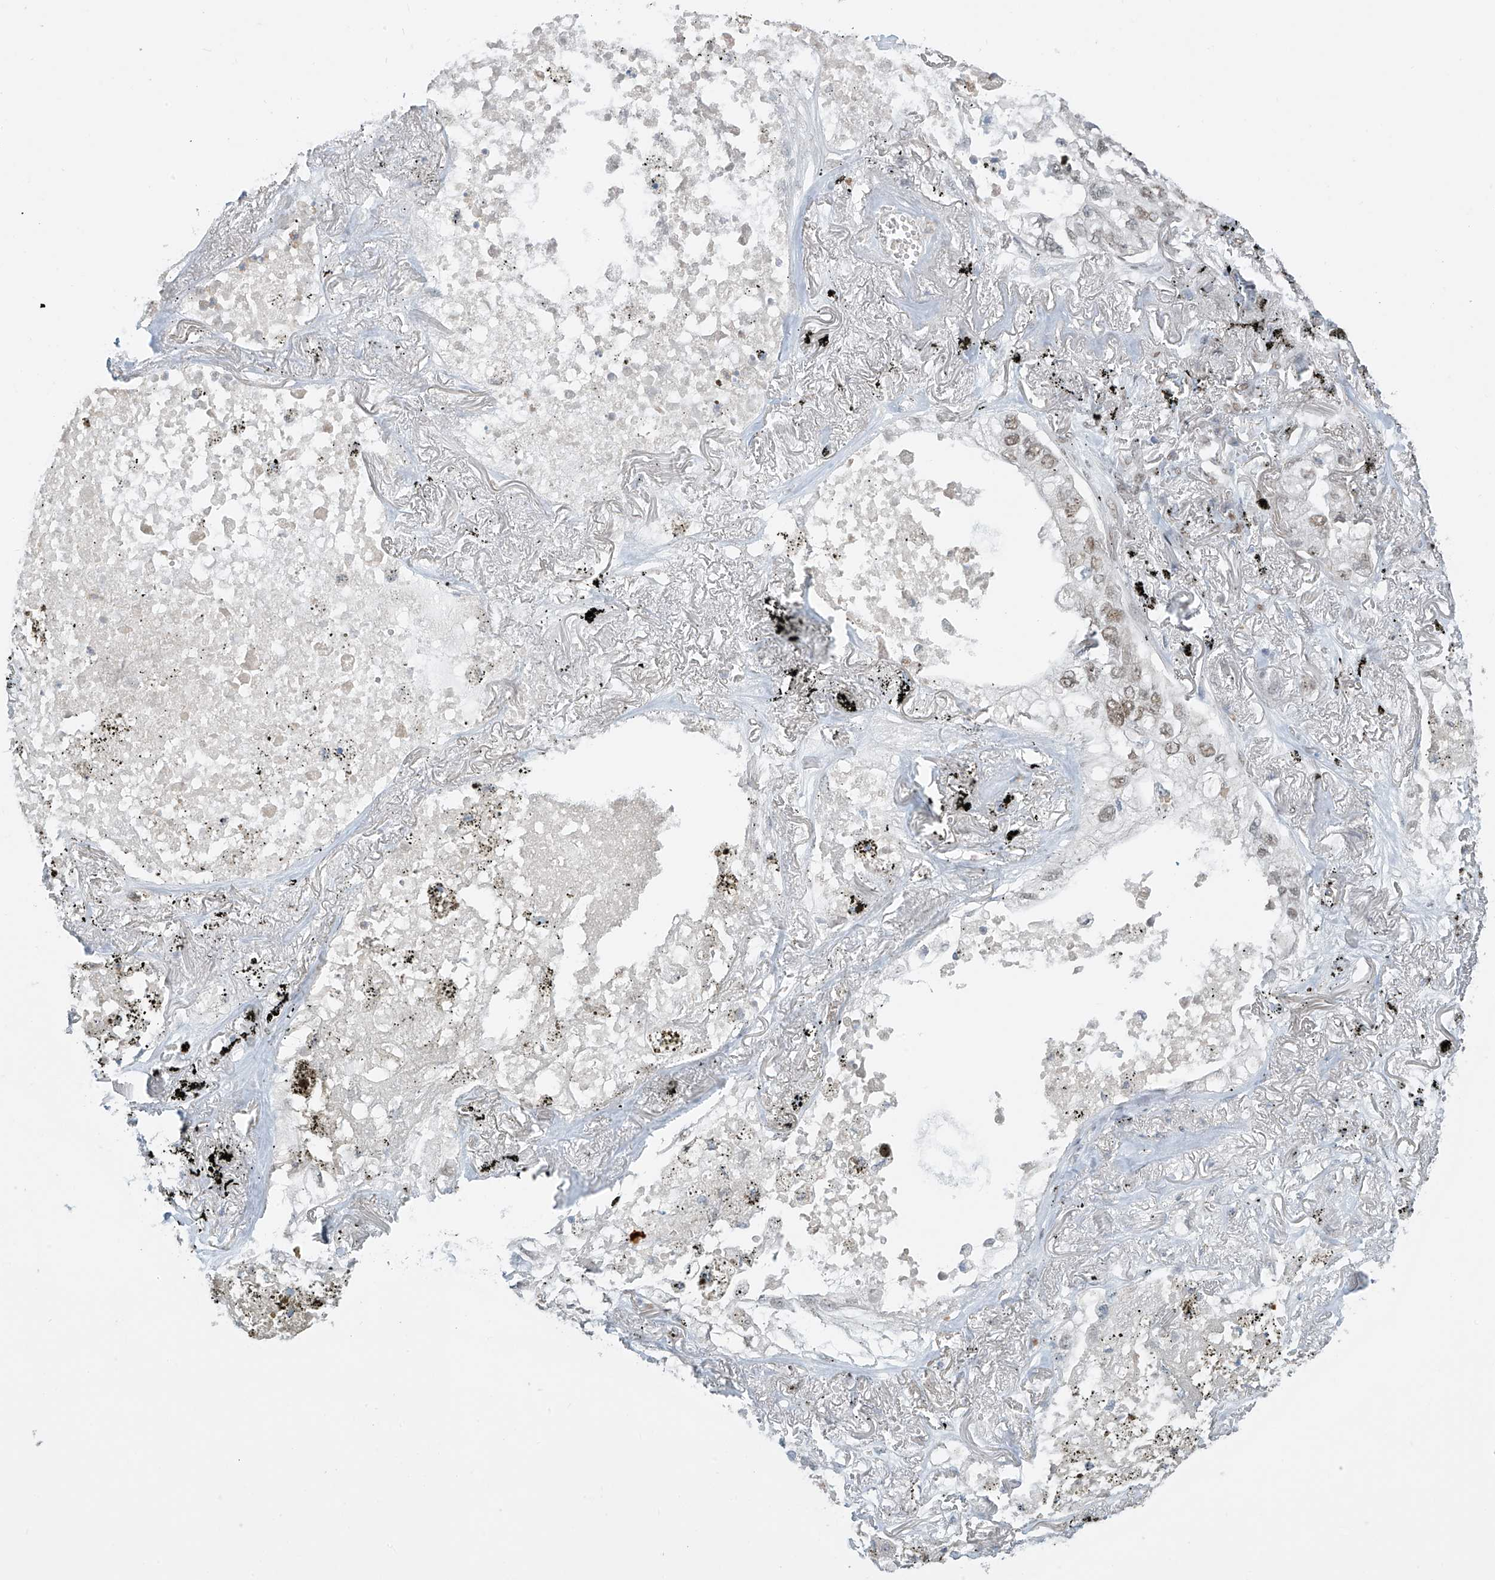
{"staining": {"intensity": "weak", "quantity": "25%-75%", "location": "nuclear"}, "tissue": "lung cancer", "cell_type": "Tumor cells", "image_type": "cancer", "snomed": [{"axis": "morphology", "description": "Adenocarcinoma, NOS"}, {"axis": "topography", "description": "Lung"}], "caption": "A brown stain labels weak nuclear staining of a protein in human lung cancer tumor cells.", "gene": "MCM9", "patient": {"sex": "male", "age": 65}}